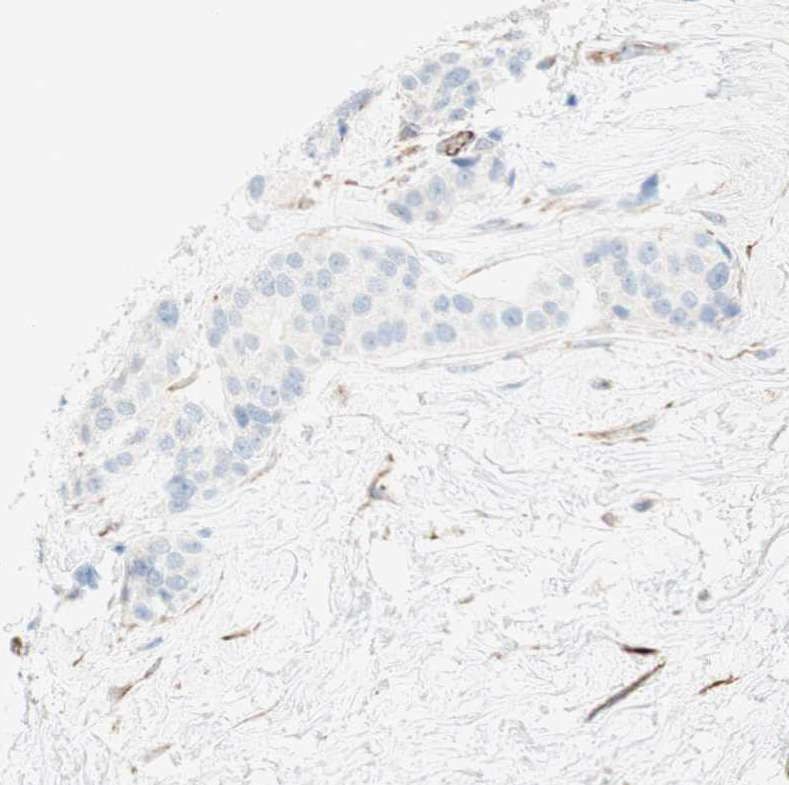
{"staining": {"intensity": "negative", "quantity": "none", "location": "none"}, "tissue": "breast cancer", "cell_type": "Tumor cells", "image_type": "cancer", "snomed": [{"axis": "morphology", "description": "Normal tissue, NOS"}, {"axis": "morphology", "description": "Duct carcinoma"}, {"axis": "topography", "description": "Breast"}], "caption": "The image exhibits no significant staining in tumor cells of breast cancer.", "gene": "POU2AF1", "patient": {"sex": "female", "age": 39}}